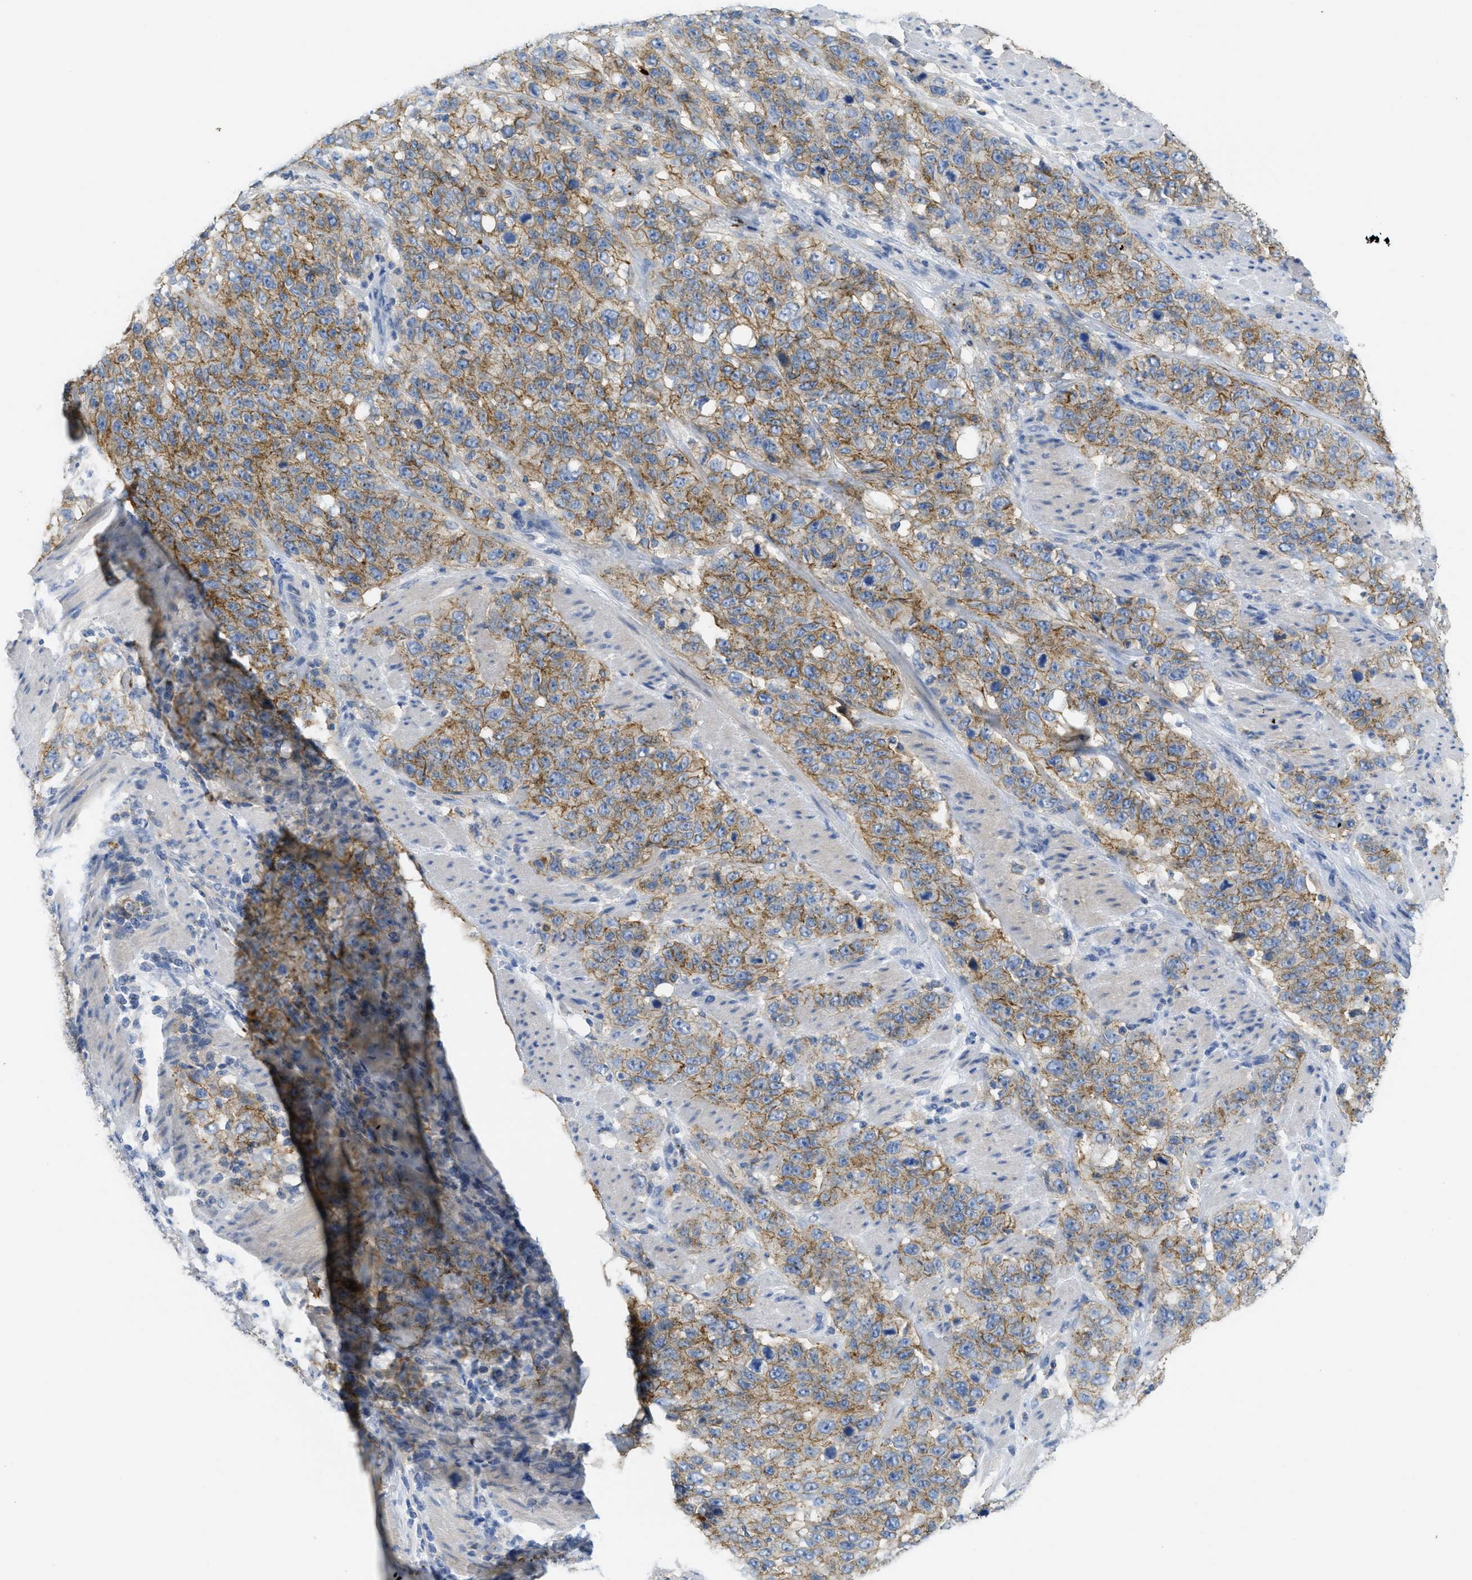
{"staining": {"intensity": "moderate", "quantity": ">75%", "location": "cytoplasmic/membranous"}, "tissue": "stomach cancer", "cell_type": "Tumor cells", "image_type": "cancer", "snomed": [{"axis": "morphology", "description": "Adenocarcinoma, NOS"}, {"axis": "topography", "description": "Stomach"}], "caption": "IHC (DAB (3,3'-diaminobenzidine)) staining of human stomach cancer reveals moderate cytoplasmic/membranous protein positivity in about >75% of tumor cells.", "gene": "CNNM4", "patient": {"sex": "male", "age": 48}}